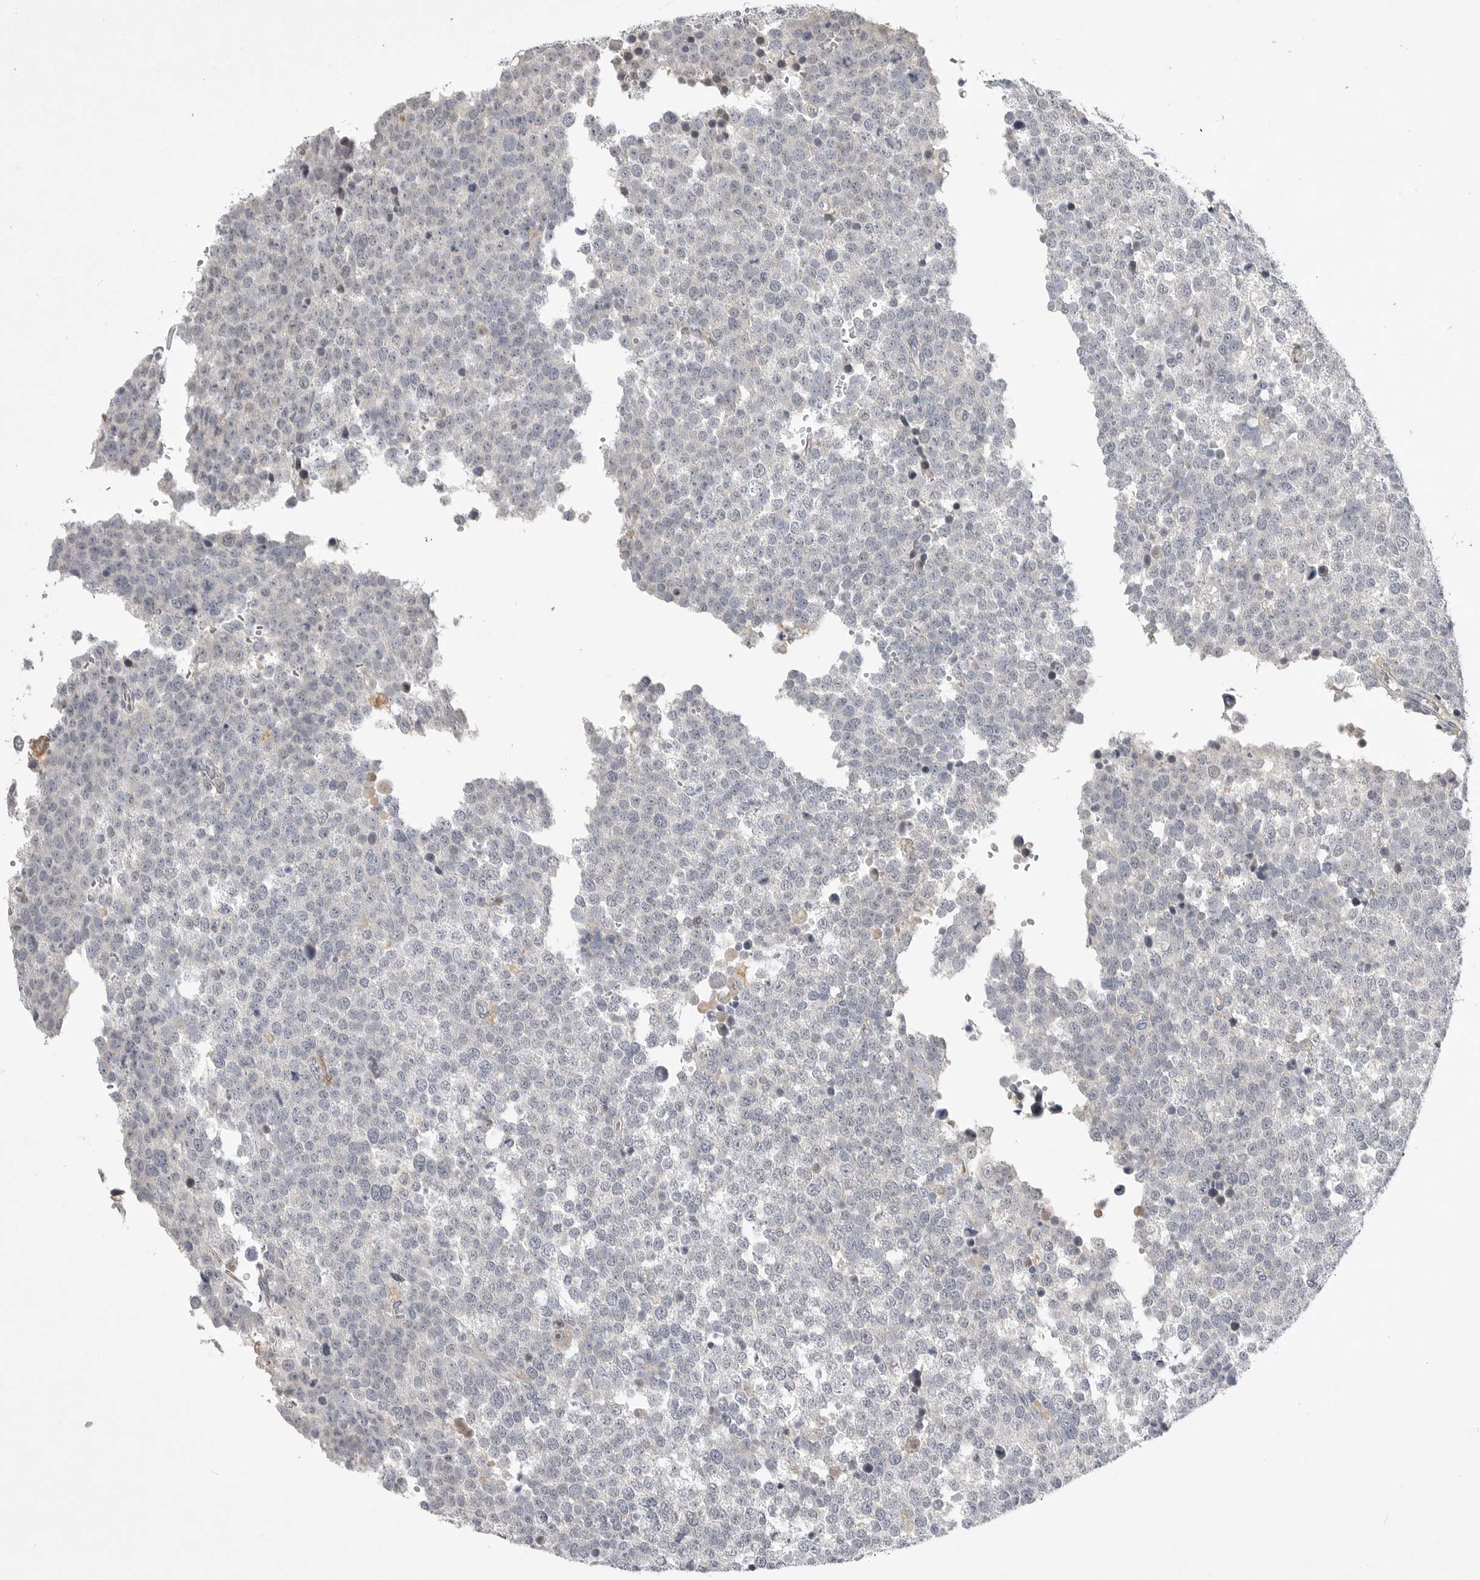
{"staining": {"intensity": "negative", "quantity": "none", "location": "none"}, "tissue": "testis cancer", "cell_type": "Tumor cells", "image_type": "cancer", "snomed": [{"axis": "morphology", "description": "Seminoma, NOS"}, {"axis": "topography", "description": "Testis"}], "caption": "High magnification brightfield microscopy of seminoma (testis) stained with DAB (brown) and counterstained with hematoxylin (blue): tumor cells show no significant positivity. (DAB immunohistochemistry, high magnification).", "gene": "ITGAD", "patient": {"sex": "male", "age": 71}}